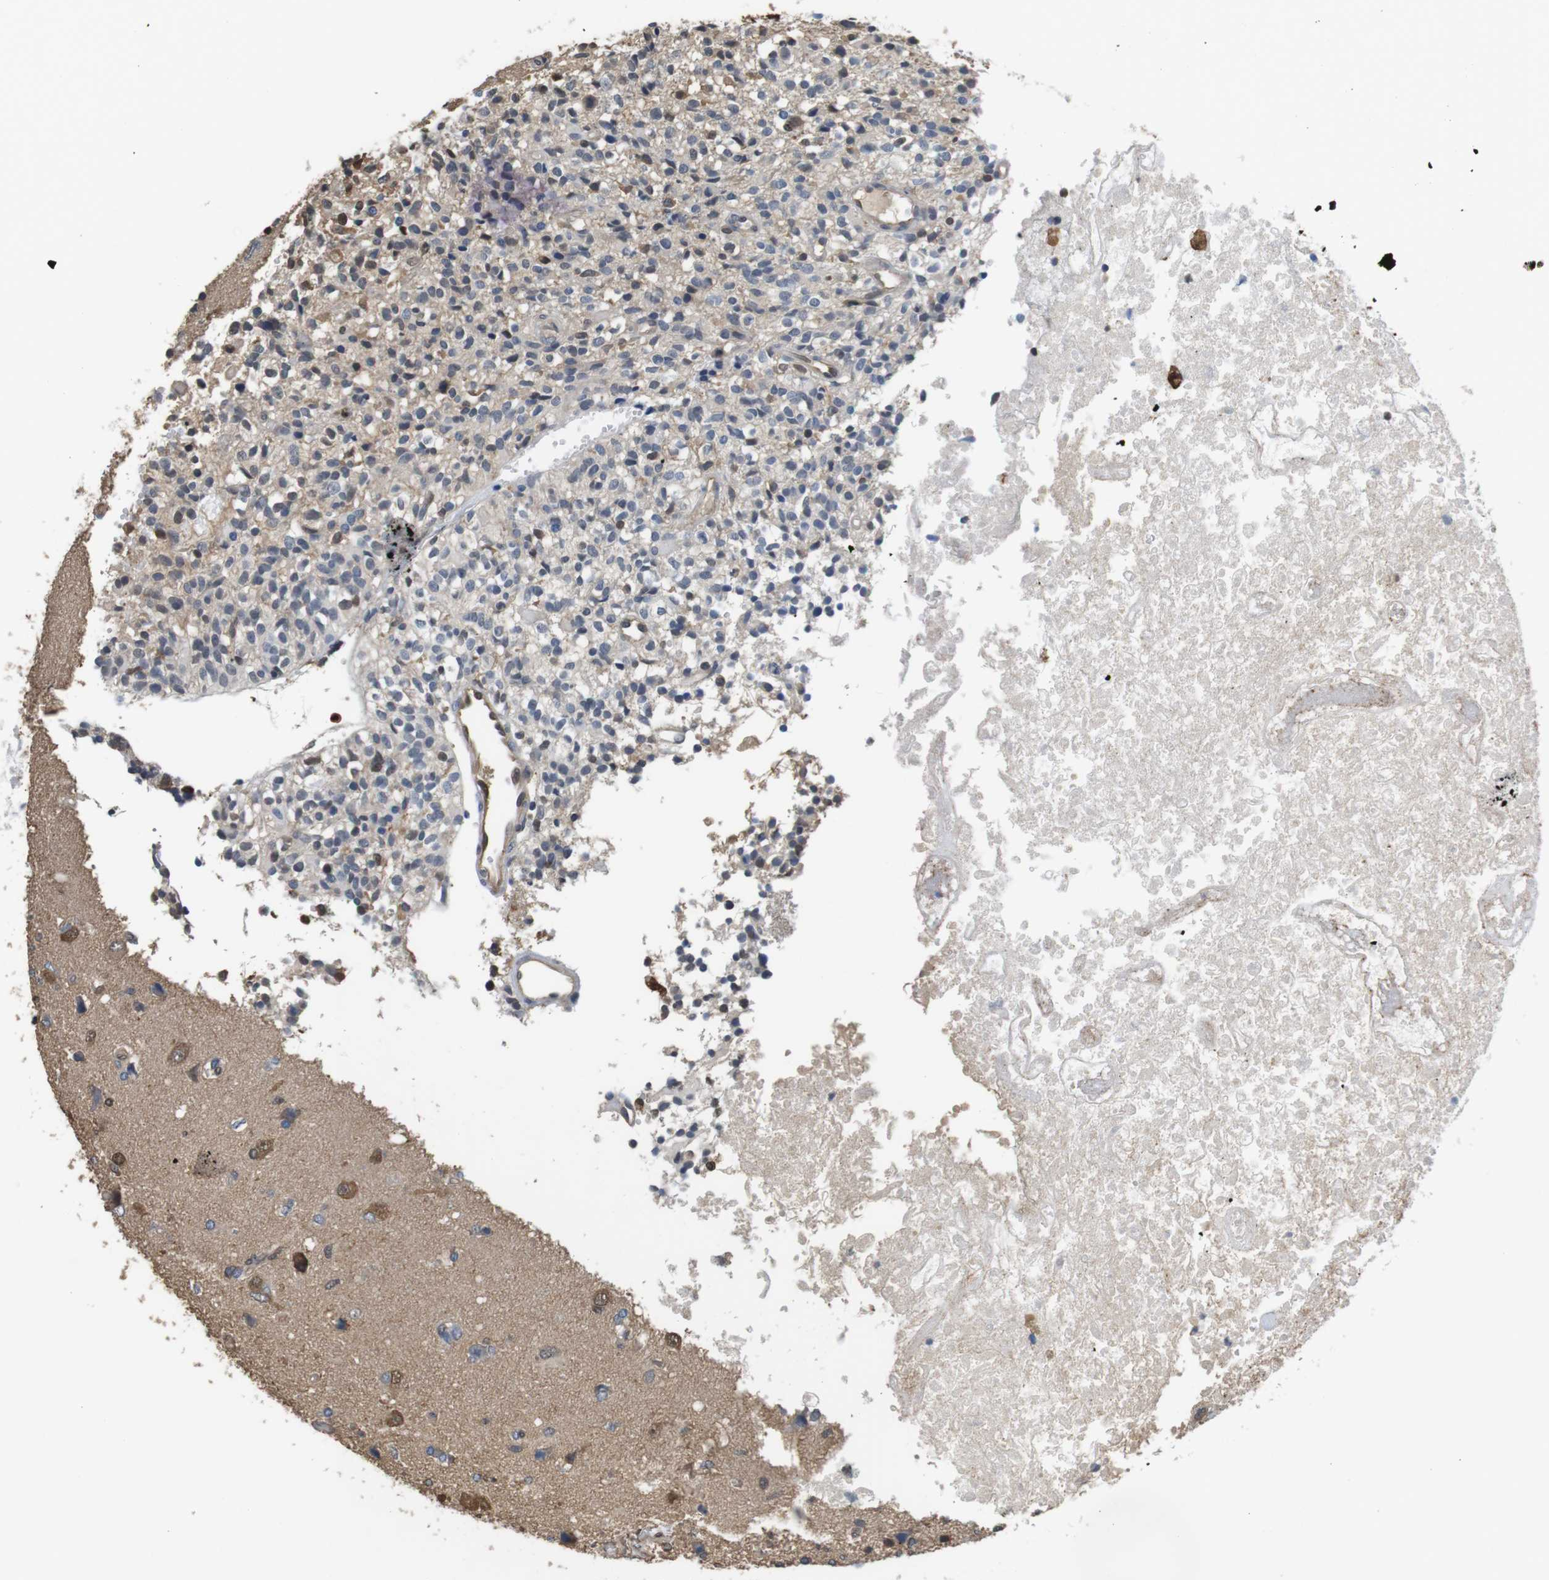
{"staining": {"intensity": "moderate", "quantity": "<25%", "location": "cytoplasmic/membranous,nuclear"}, "tissue": "glioma", "cell_type": "Tumor cells", "image_type": "cancer", "snomed": [{"axis": "morphology", "description": "Glioma, malignant, High grade"}, {"axis": "topography", "description": "Brain"}], "caption": "The histopathology image displays staining of glioma, revealing moderate cytoplasmic/membranous and nuclear protein staining (brown color) within tumor cells.", "gene": "LDHA", "patient": {"sex": "female", "age": 59}}